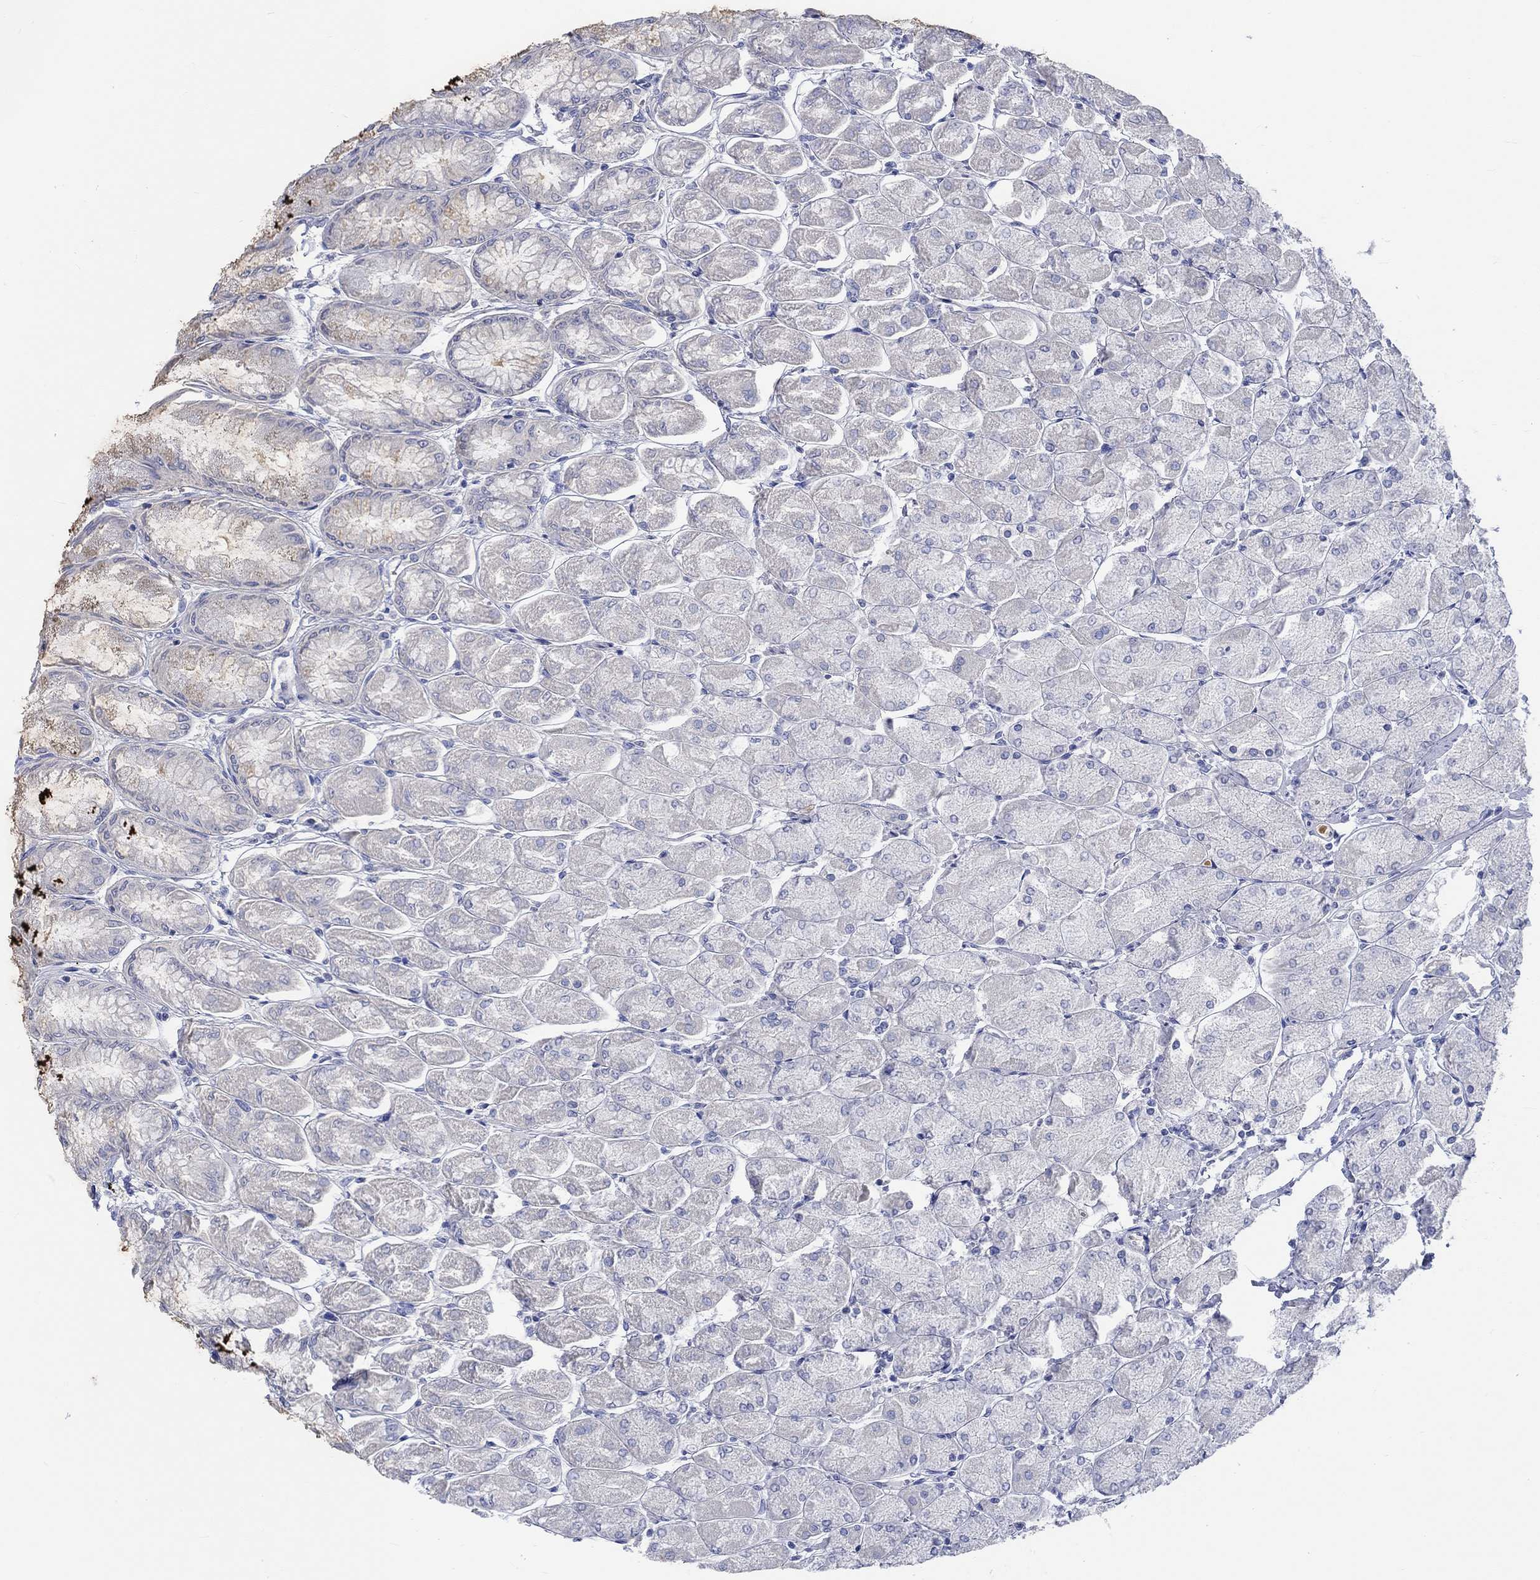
{"staining": {"intensity": "weak", "quantity": "<25%", "location": "cytoplasmic/membranous"}, "tissue": "stomach", "cell_type": "Glandular cells", "image_type": "normal", "snomed": [{"axis": "morphology", "description": "Normal tissue, NOS"}, {"axis": "topography", "description": "Stomach, upper"}], "caption": "A histopathology image of stomach stained for a protein shows no brown staining in glandular cells. Nuclei are stained in blue.", "gene": "KCNA1", "patient": {"sex": "male", "age": 60}}